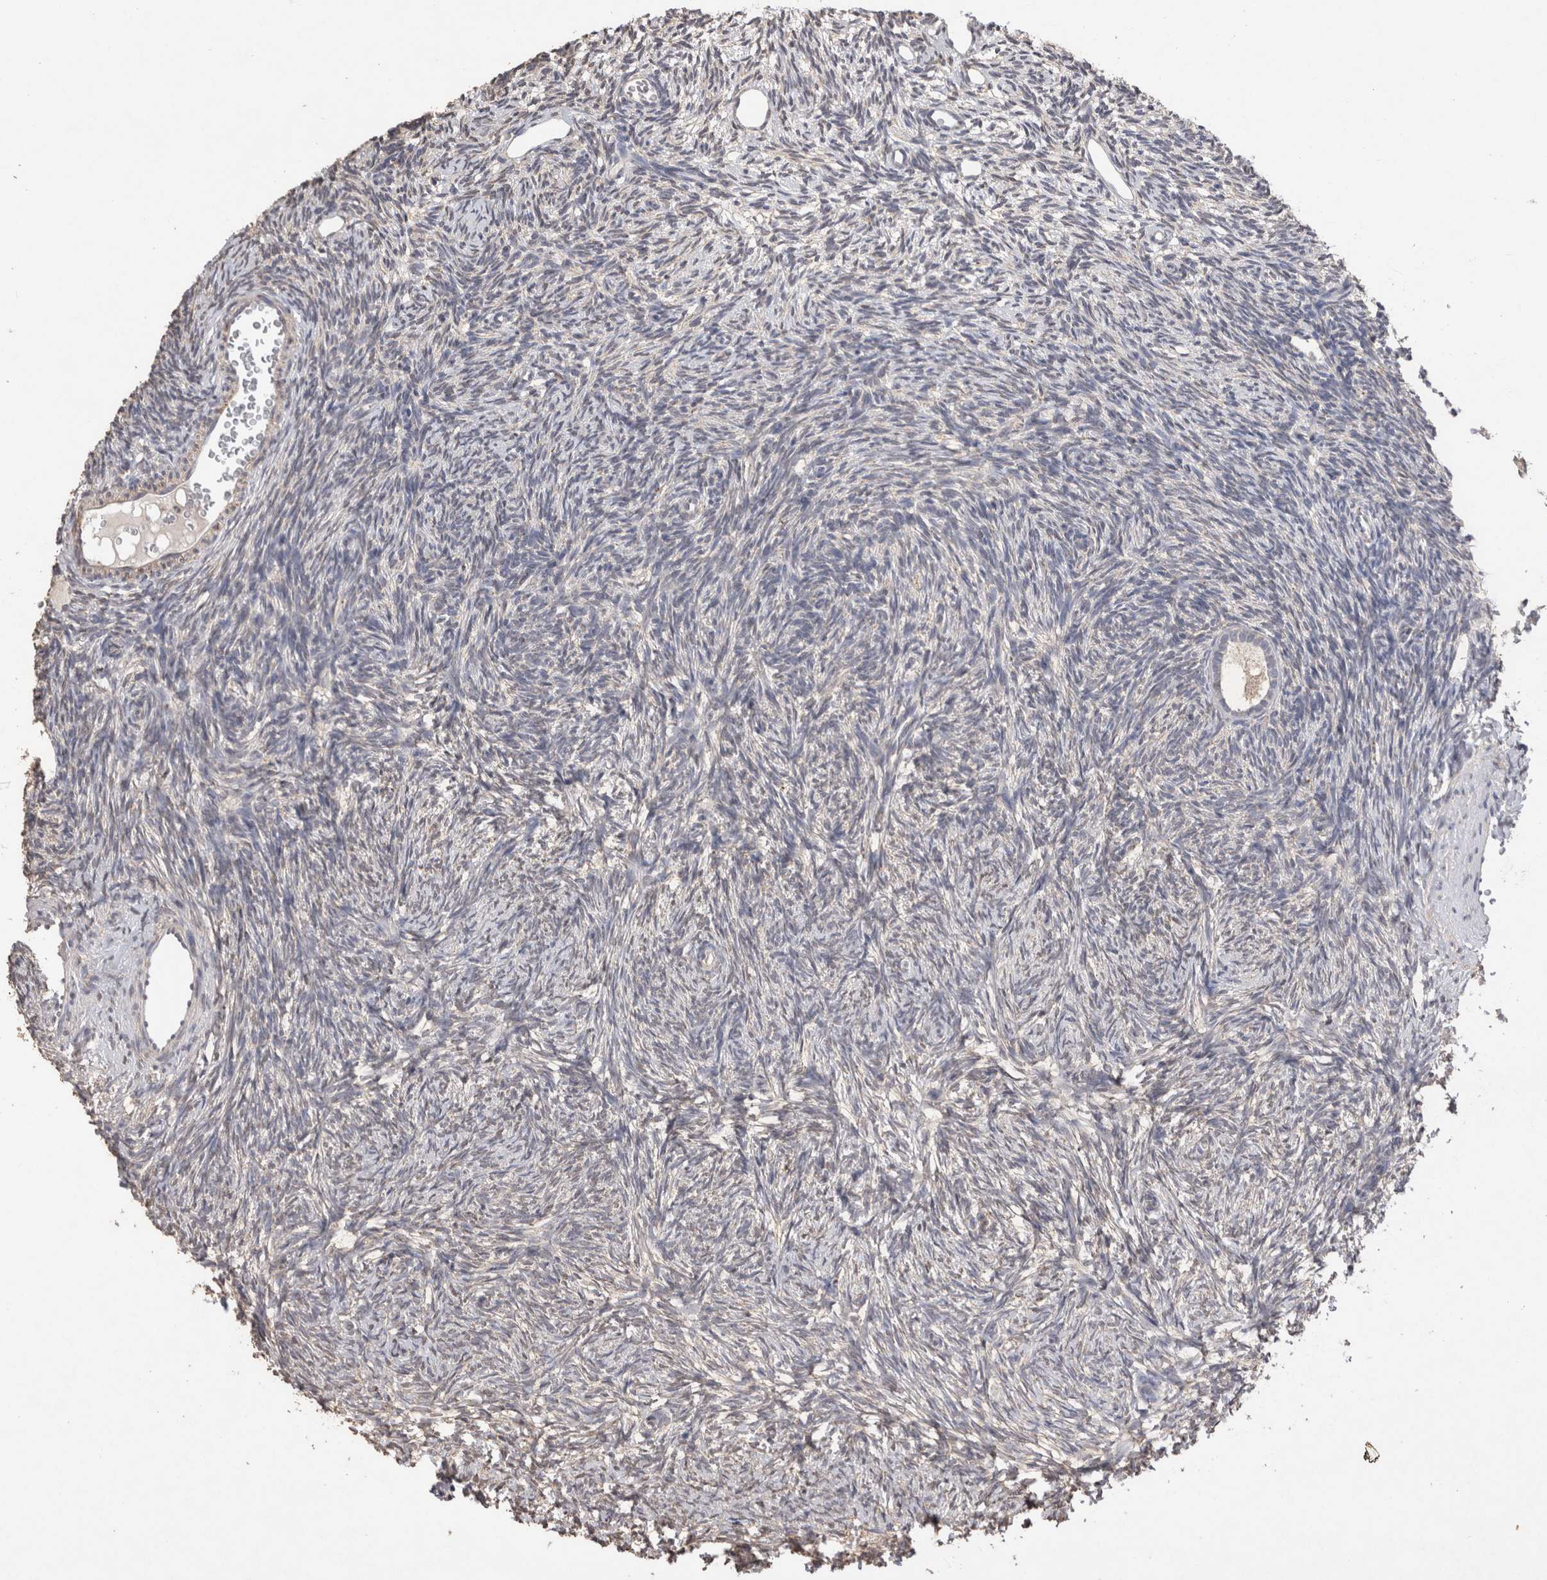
{"staining": {"intensity": "weak", "quantity": ">75%", "location": "cytoplasmic/membranous"}, "tissue": "ovary", "cell_type": "Follicle cells", "image_type": "normal", "snomed": [{"axis": "morphology", "description": "Normal tissue, NOS"}, {"axis": "topography", "description": "Ovary"}], "caption": "Brown immunohistochemical staining in unremarkable ovary shows weak cytoplasmic/membranous positivity in about >75% of follicle cells.", "gene": "CDH6", "patient": {"sex": "female", "age": 34}}